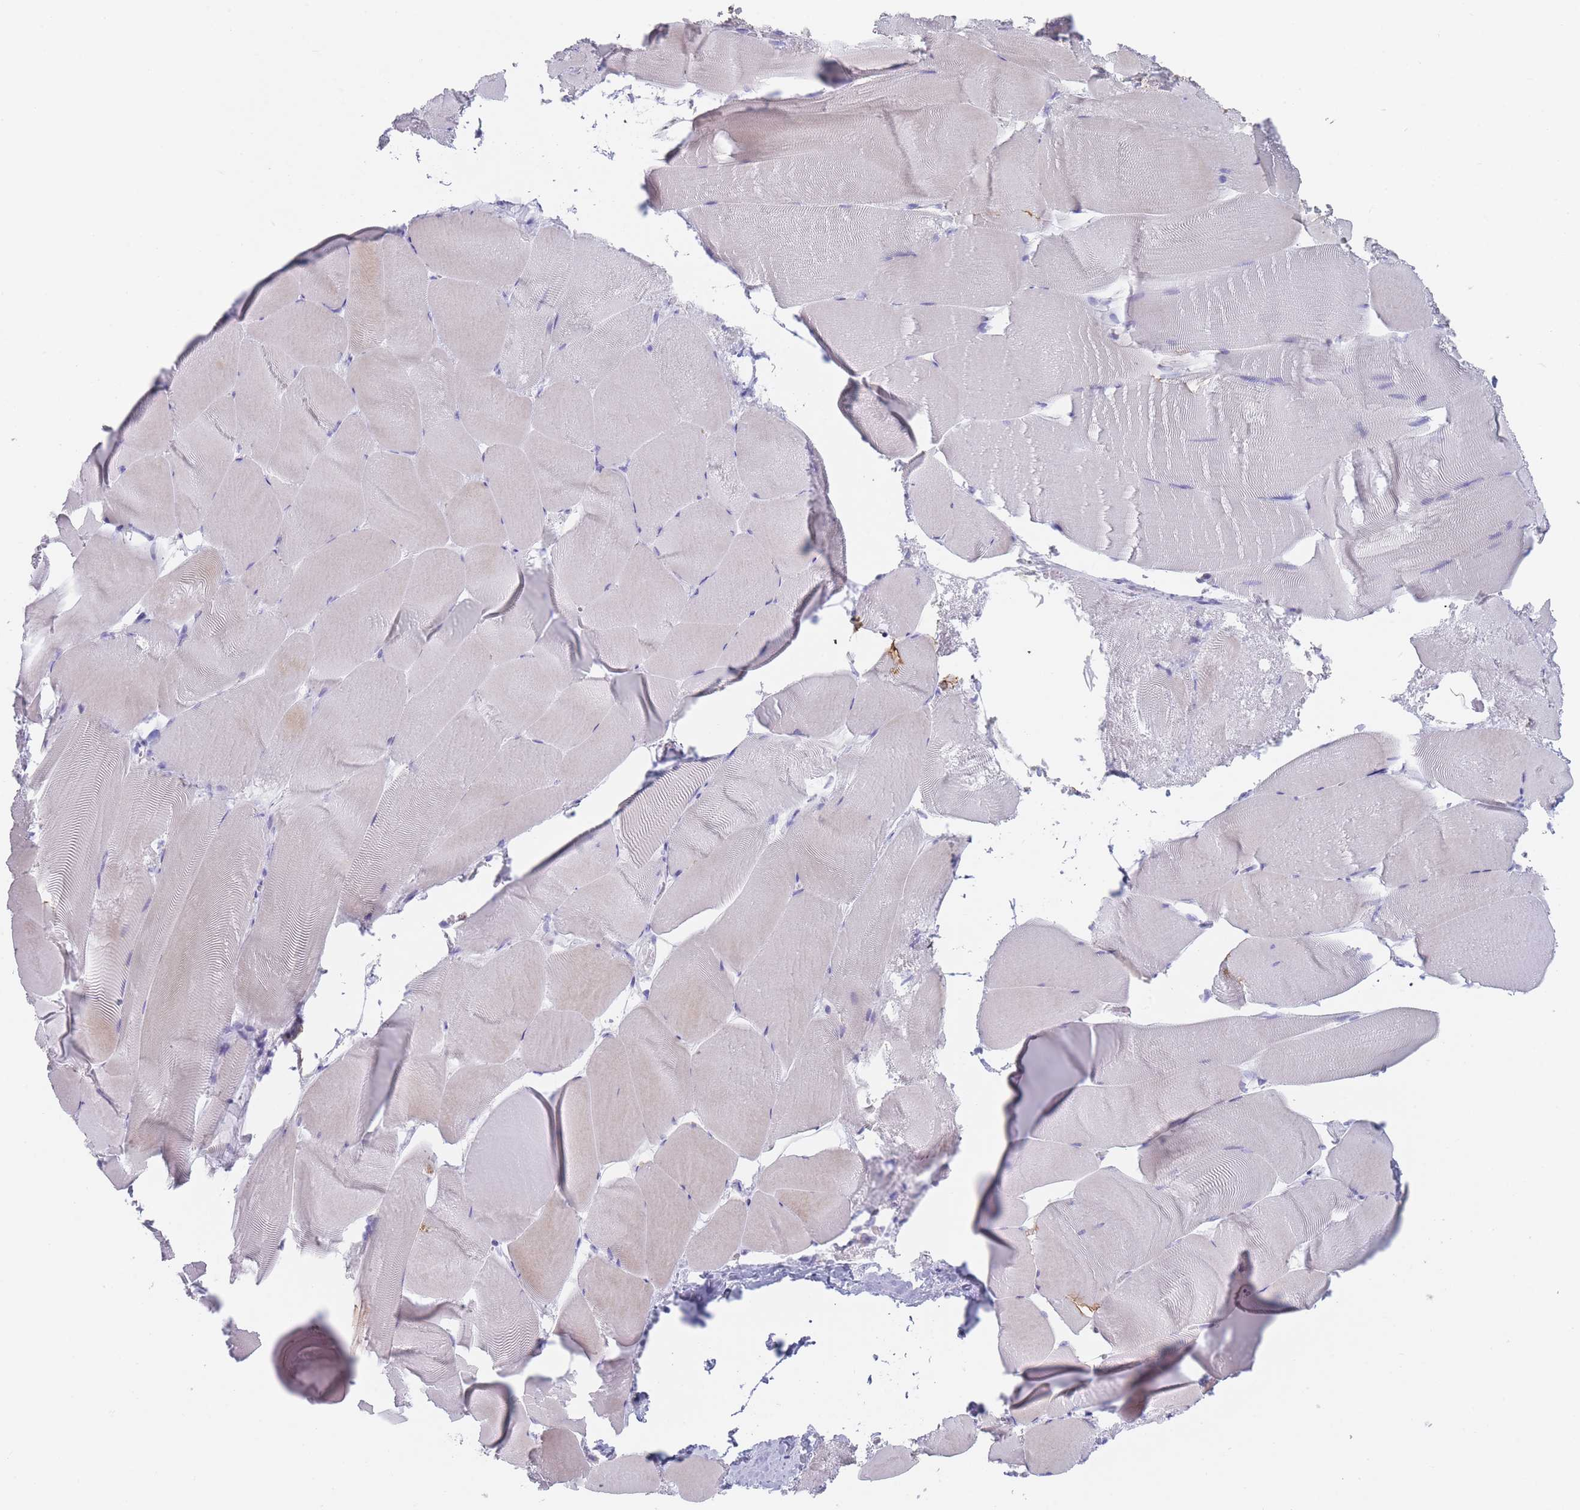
{"staining": {"intensity": "negative", "quantity": "none", "location": "none"}, "tissue": "skeletal muscle", "cell_type": "Myocytes", "image_type": "normal", "snomed": [{"axis": "morphology", "description": "Normal tissue, NOS"}, {"axis": "topography", "description": "Skeletal muscle"}], "caption": "Immunohistochemistry of normal skeletal muscle shows no expression in myocytes.", "gene": "SCCPDH", "patient": {"sex": "female", "age": 64}}